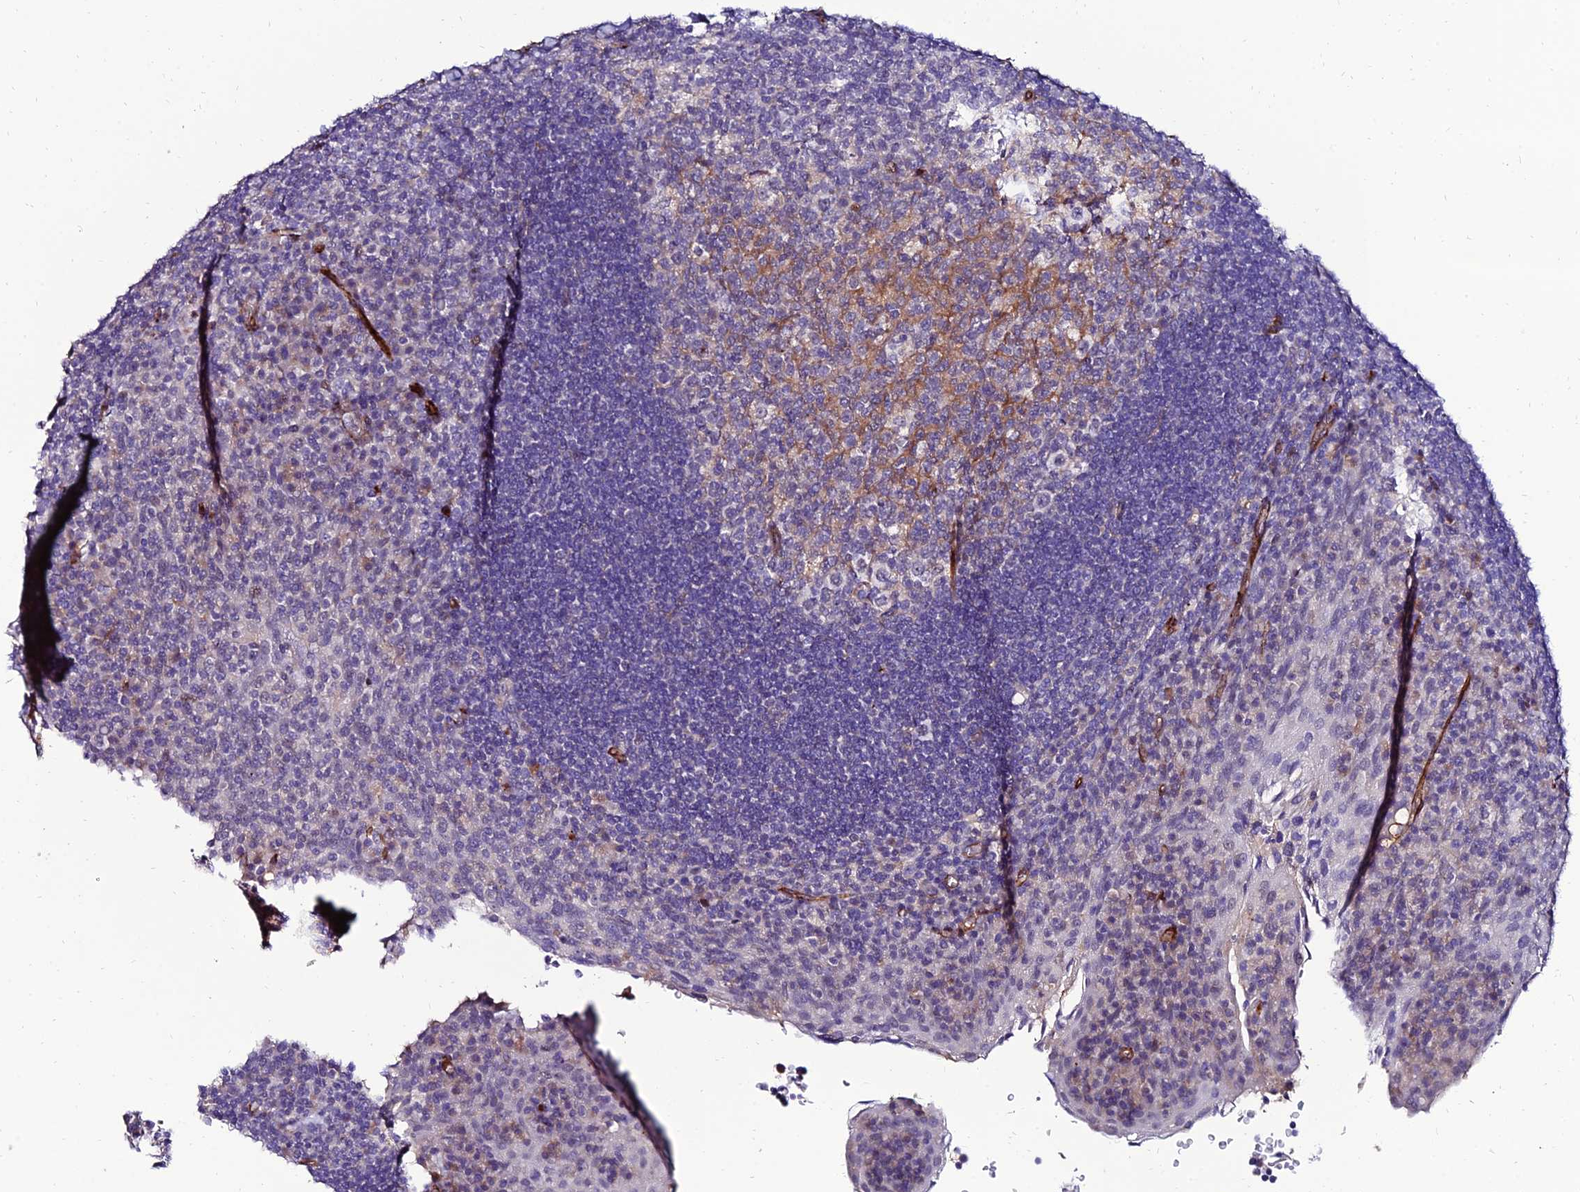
{"staining": {"intensity": "weak", "quantity": "<25%", "location": "cytoplasmic/membranous"}, "tissue": "tonsil", "cell_type": "Germinal center cells", "image_type": "normal", "snomed": [{"axis": "morphology", "description": "Normal tissue, NOS"}, {"axis": "topography", "description": "Tonsil"}], "caption": "The IHC histopathology image has no significant staining in germinal center cells of tonsil. Brightfield microscopy of immunohistochemistry stained with DAB (3,3'-diaminobenzidine) (brown) and hematoxylin (blue), captured at high magnification.", "gene": "ALDH3B2", "patient": {"sex": "male", "age": 17}}